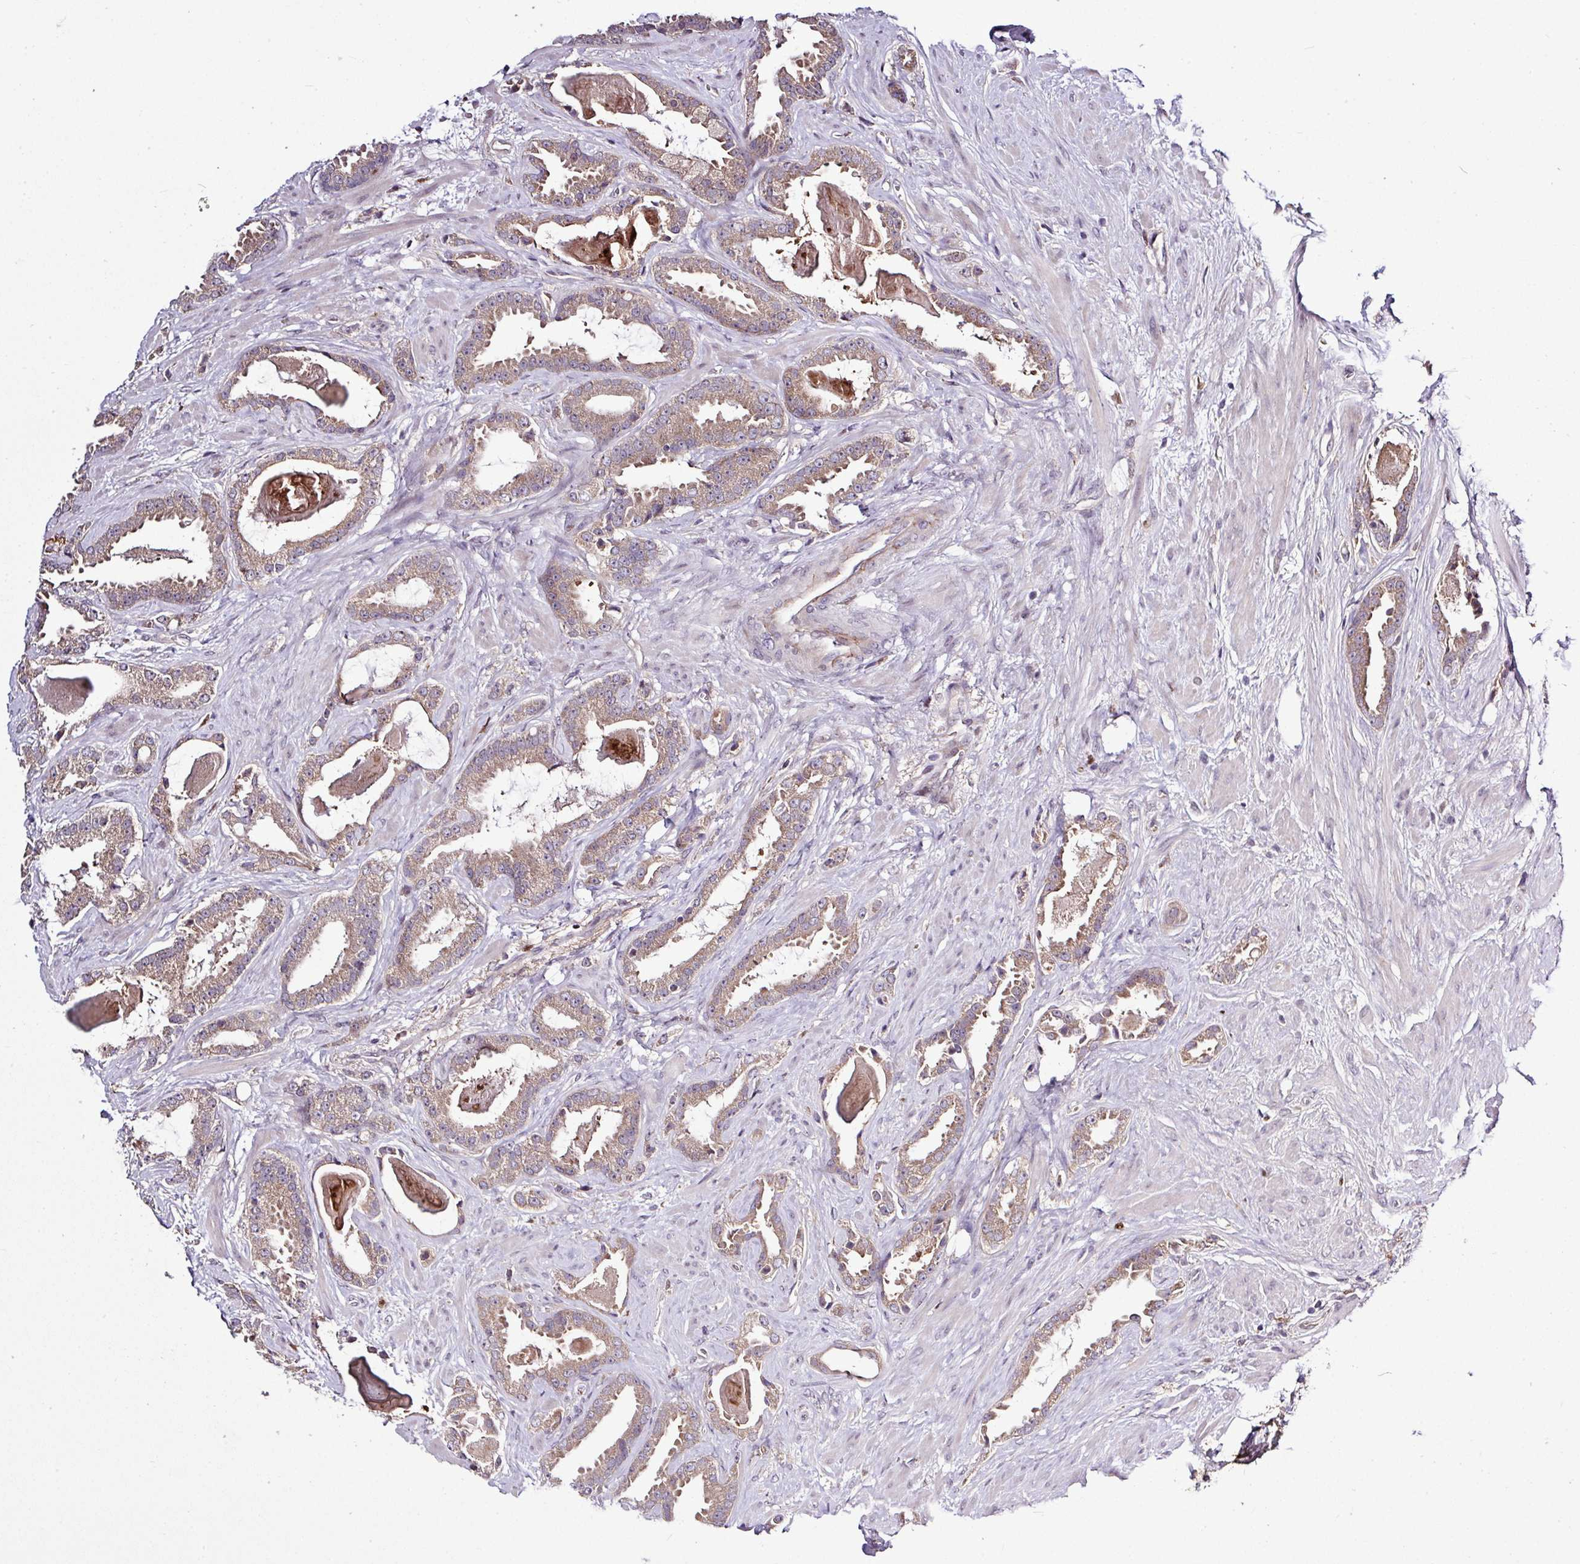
{"staining": {"intensity": "weak", "quantity": ">75%", "location": "cytoplasmic/membranous"}, "tissue": "prostate cancer", "cell_type": "Tumor cells", "image_type": "cancer", "snomed": [{"axis": "morphology", "description": "Adenocarcinoma, Low grade"}, {"axis": "topography", "description": "Prostate"}], "caption": "Prostate adenocarcinoma (low-grade) tissue shows weak cytoplasmic/membranous staining in approximately >75% of tumor cells Ihc stains the protein of interest in brown and the nuclei are stained blue.", "gene": "SKIC2", "patient": {"sex": "male", "age": 62}}